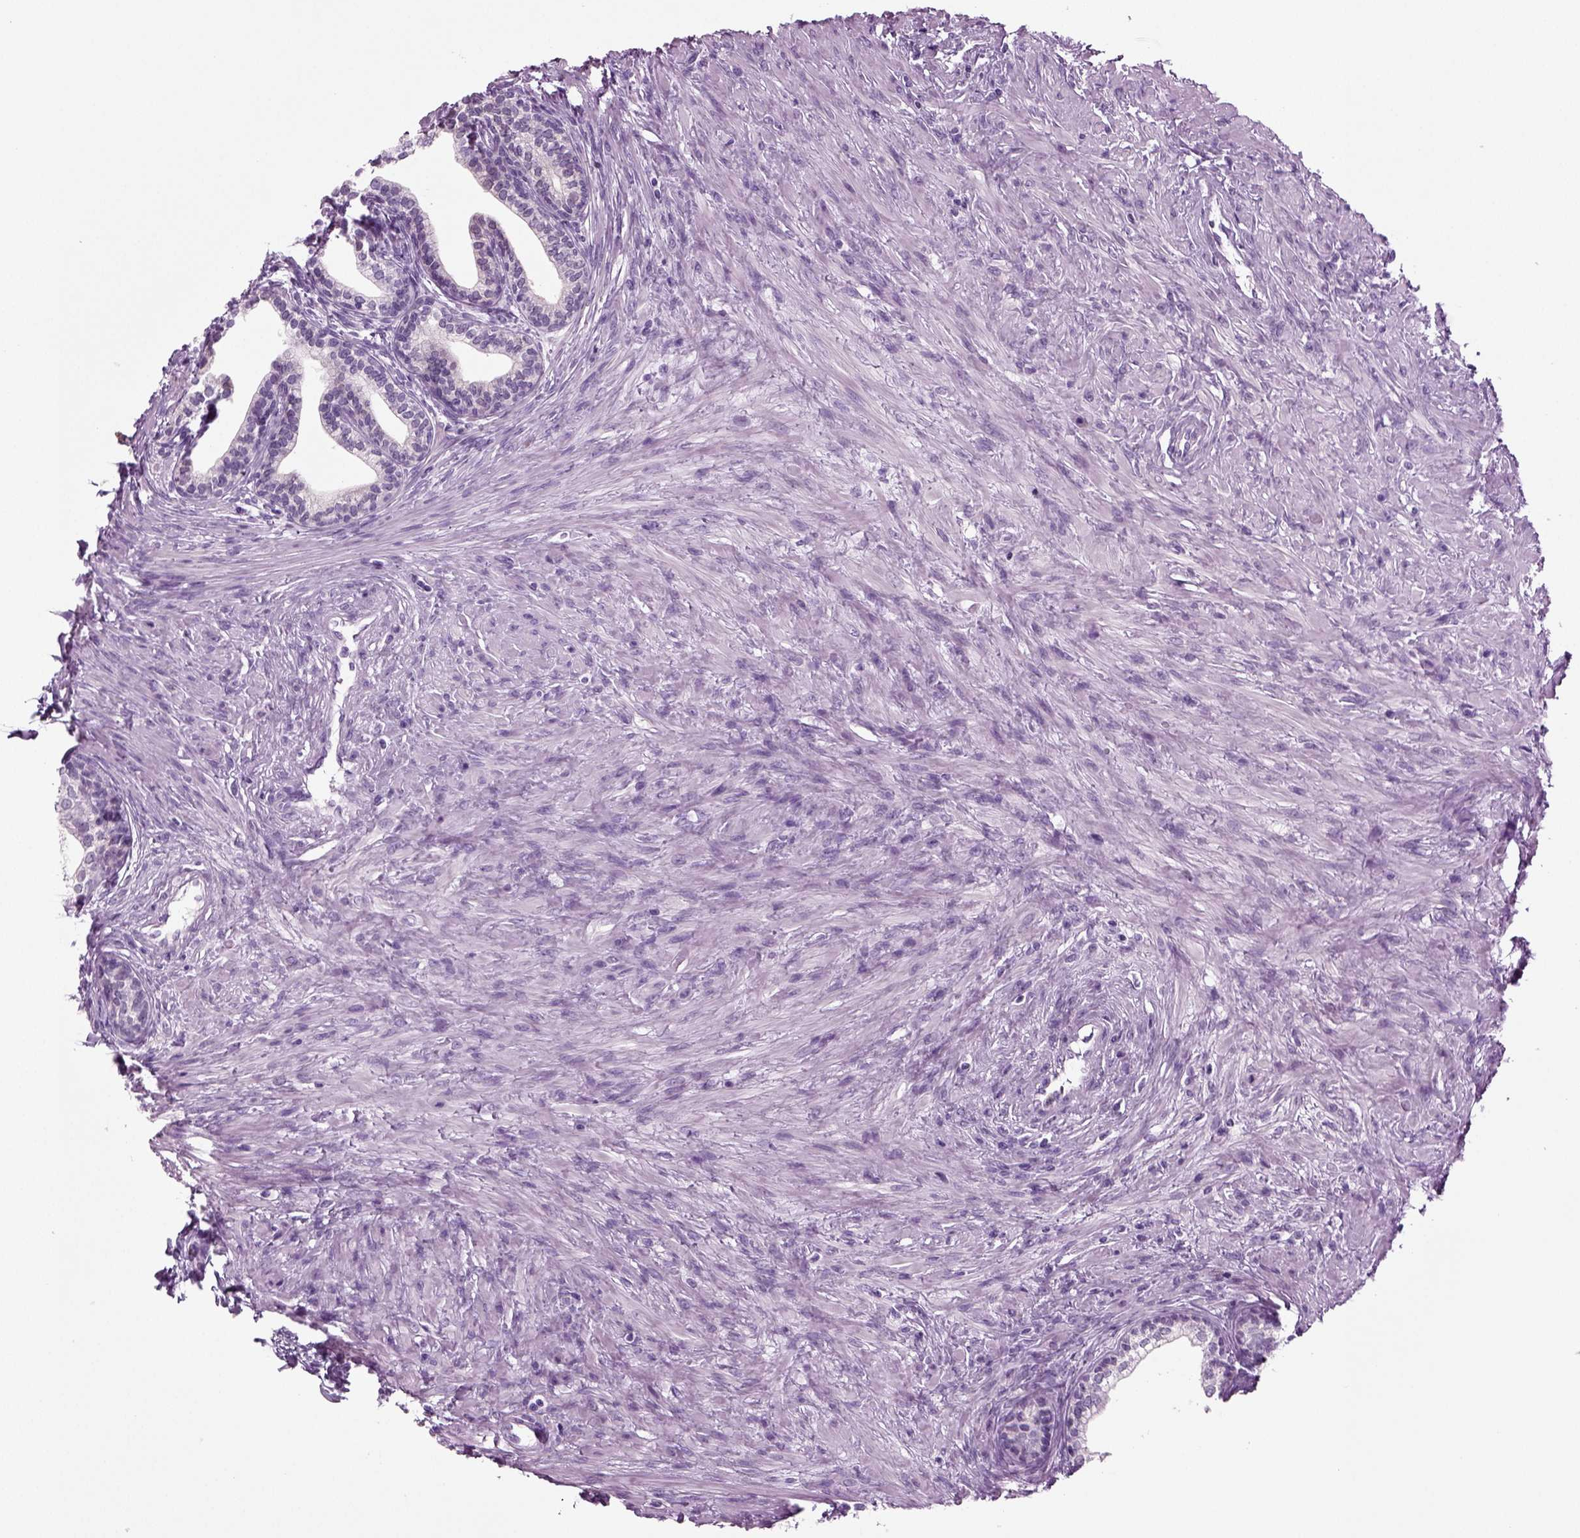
{"staining": {"intensity": "negative", "quantity": "none", "location": "none"}, "tissue": "prostate", "cell_type": "Glandular cells", "image_type": "normal", "snomed": [{"axis": "morphology", "description": "Normal tissue, NOS"}, {"axis": "topography", "description": "Prostate"}], "caption": "Immunohistochemical staining of normal prostate demonstrates no significant staining in glandular cells.", "gene": "CRABP1", "patient": {"sex": "male", "age": 65}}